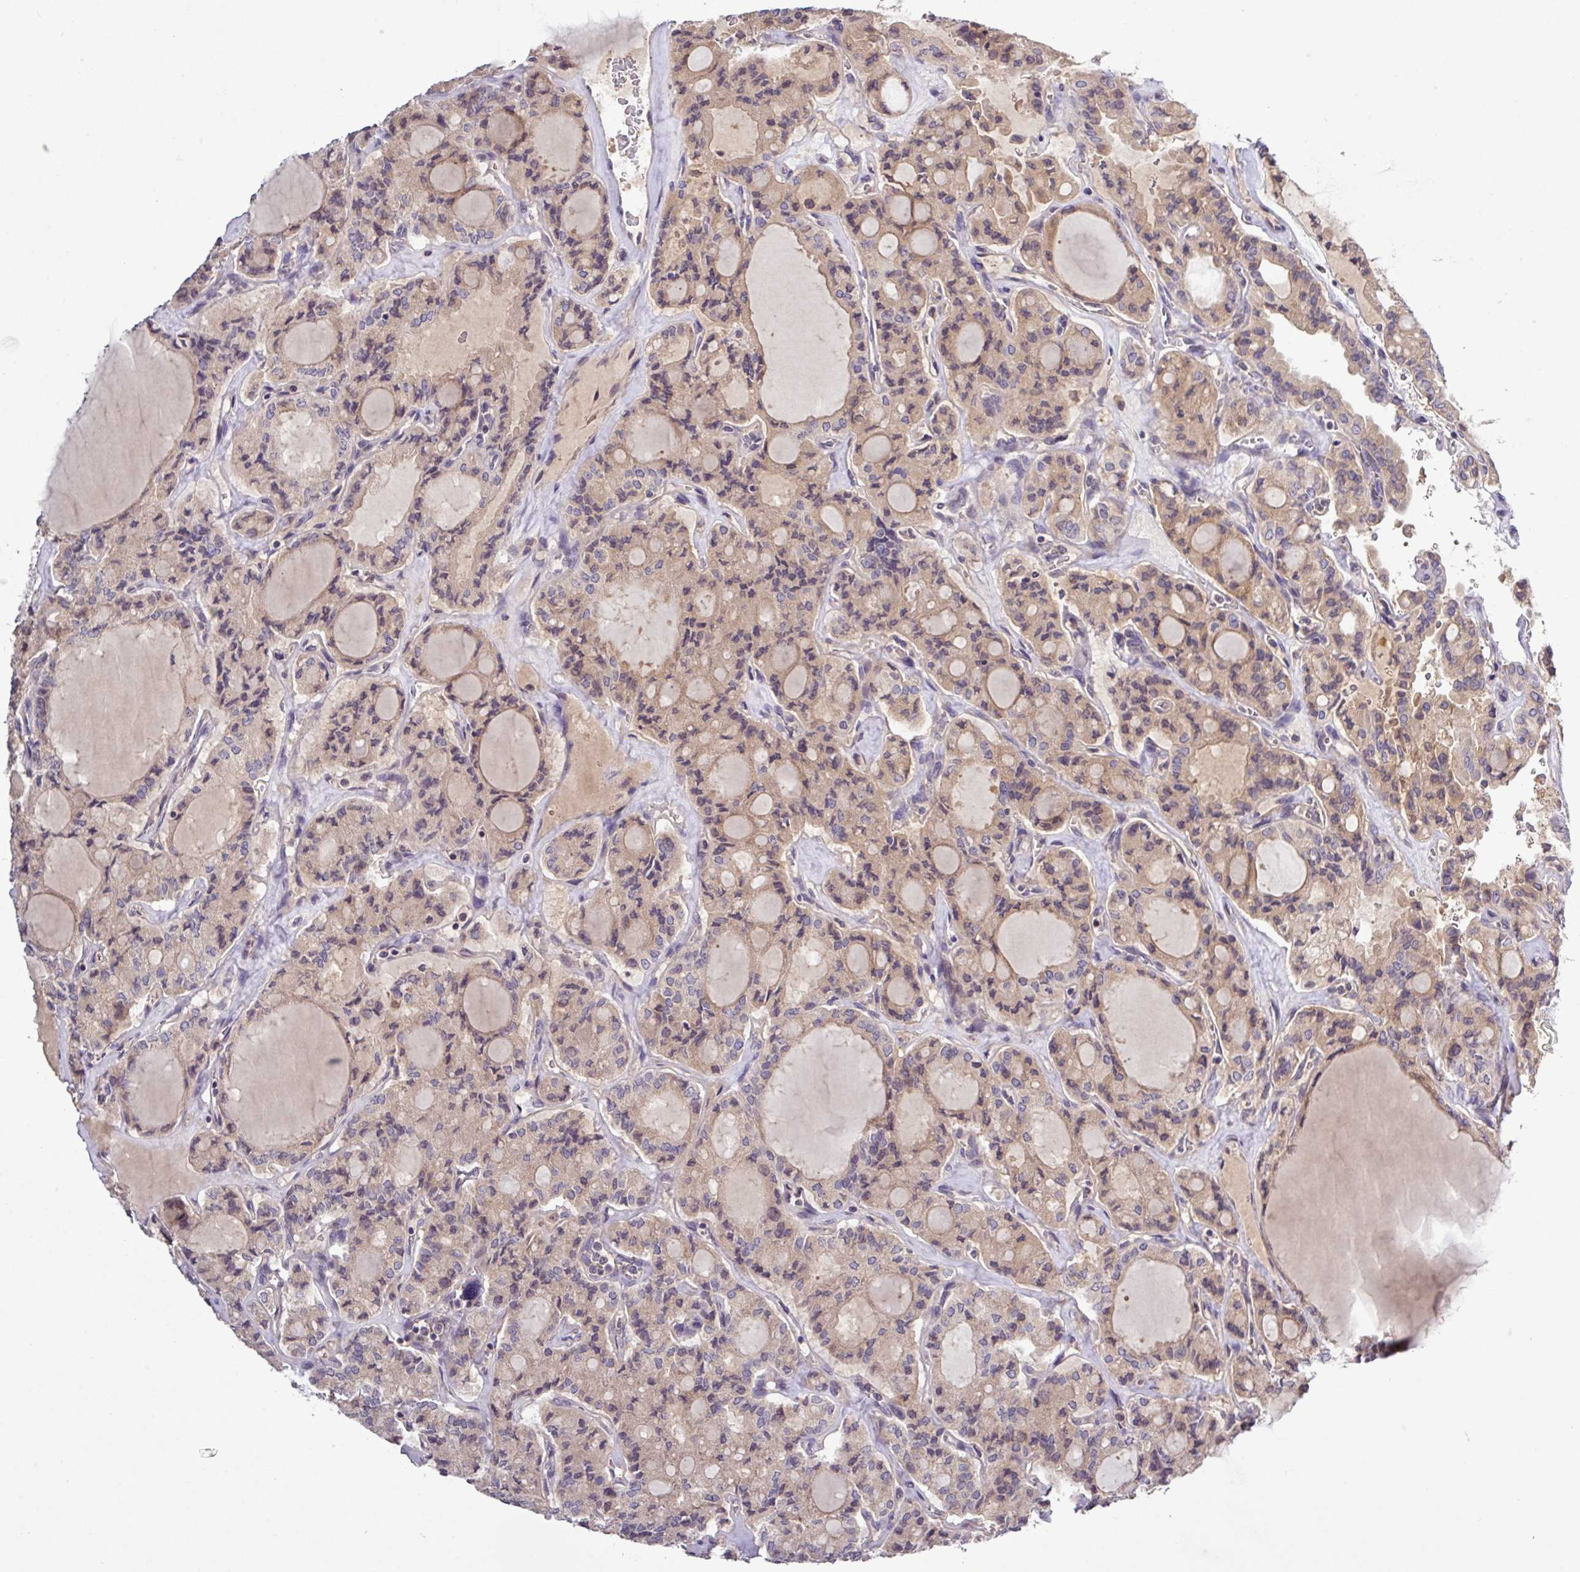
{"staining": {"intensity": "weak", "quantity": "25%-75%", "location": "cytoplasmic/membranous"}, "tissue": "thyroid cancer", "cell_type": "Tumor cells", "image_type": "cancer", "snomed": [{"axis": "morphology", "description": "Papillary adenocarcinoma, NOS"}, {"axis": "topography", "description": "Thyroid gland"}], "caption": "A high-resolution histopathology image shows IHC staining of thyroid papillary adenocarcinoma, which demonstrates weak cytoplasmic/membranous staining in approximately 25%-75% of tumor cells.", "gene": "TMEM62", "patient": {"sex": "male", "age": 87}}